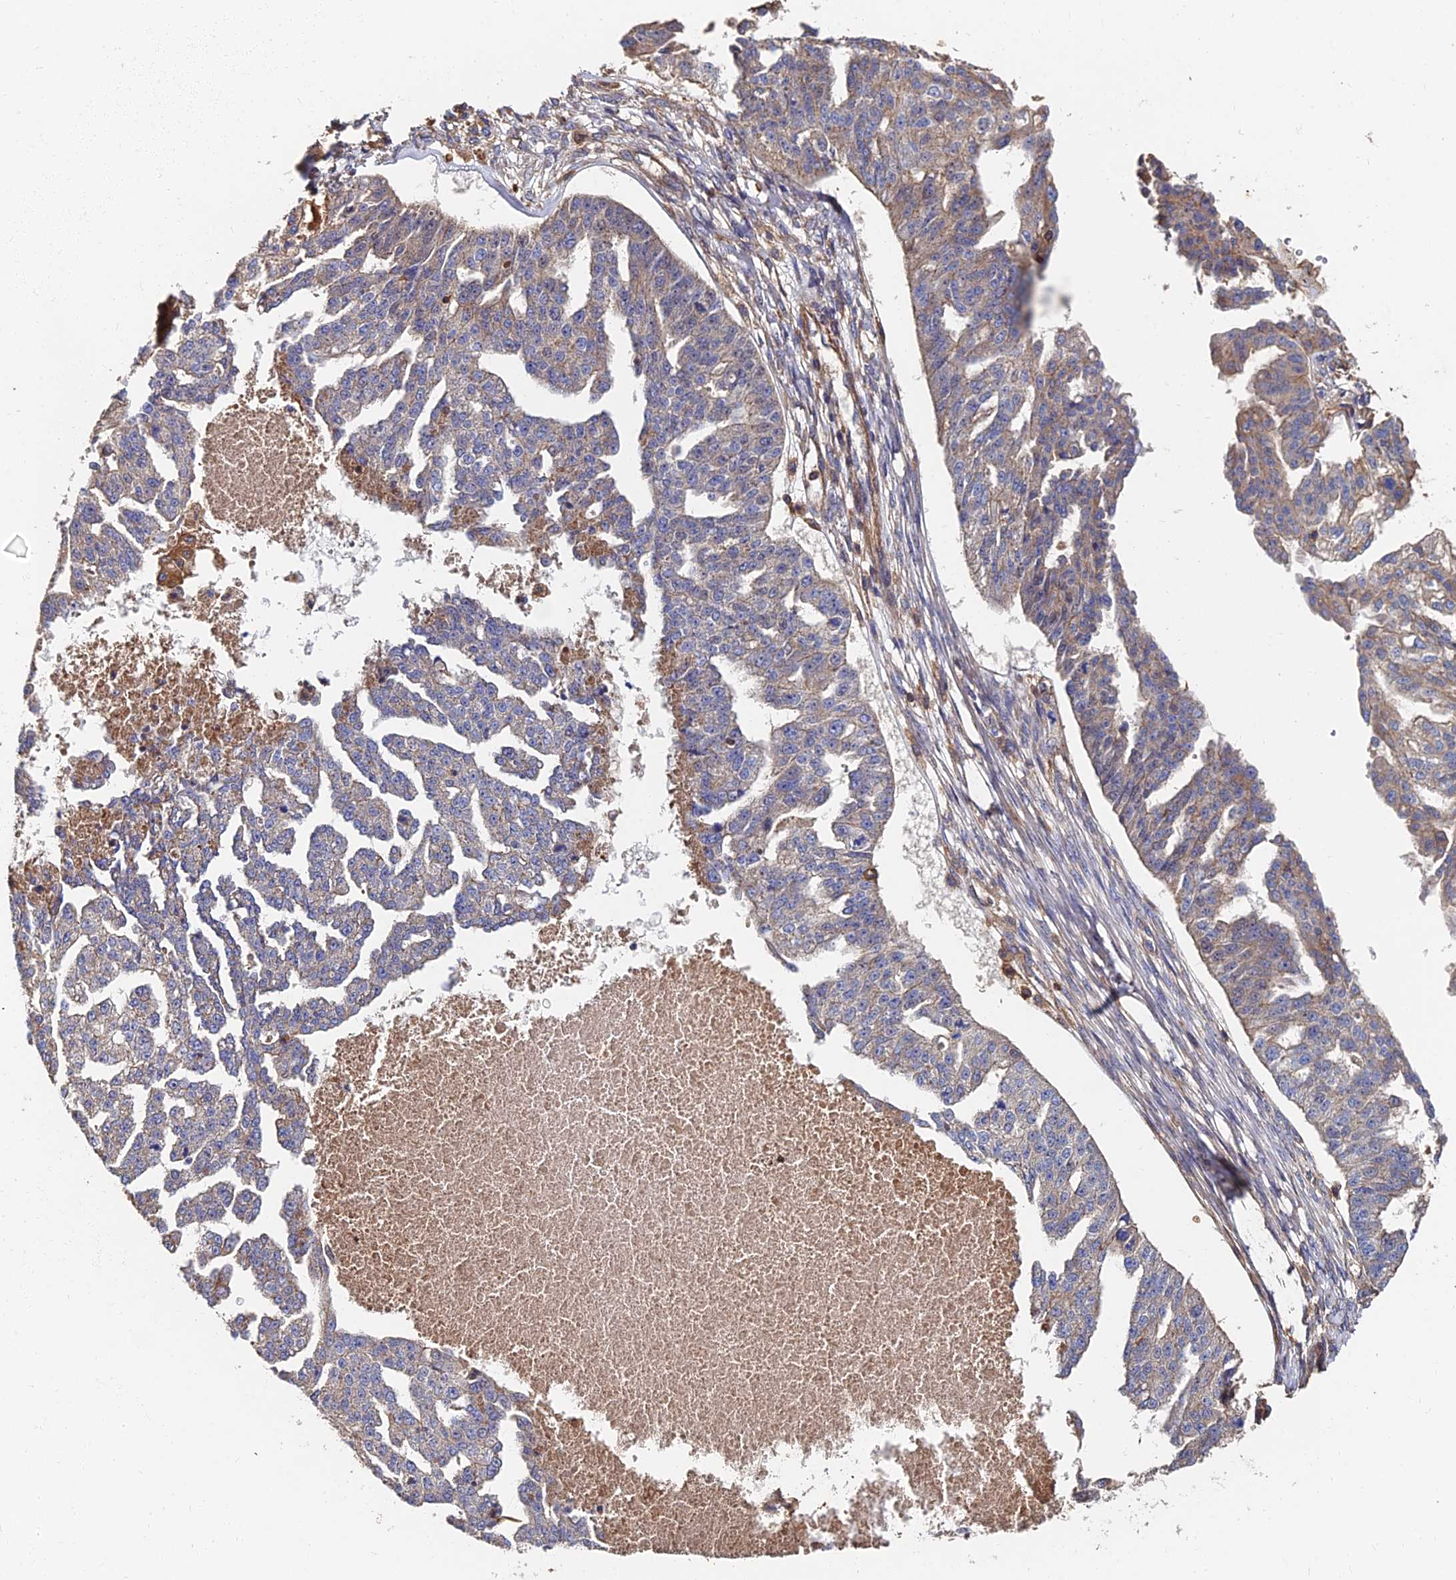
{"staining": {"intensity": "weak", "quantity": "25%-75%", "location": "cytoplasmic/membranous"}, "tissue": "ovarian cancer", "cell_type": "Tumor cells", "image_type": "cancer", "snomed": [{"axis": "morphology", "description": "Cystadenocarcinoma, serous, NOS"}, {"axis": "topography", "description": "Ovary"}], "caption": "A micrograph of ovarian serous cystadenocarcinoma stained for a protein shows weak cytoplasmic/membranous brown staining in tumor cells.", "gene": "EXT1", "patient": {"sex": "female", "age": 58}}